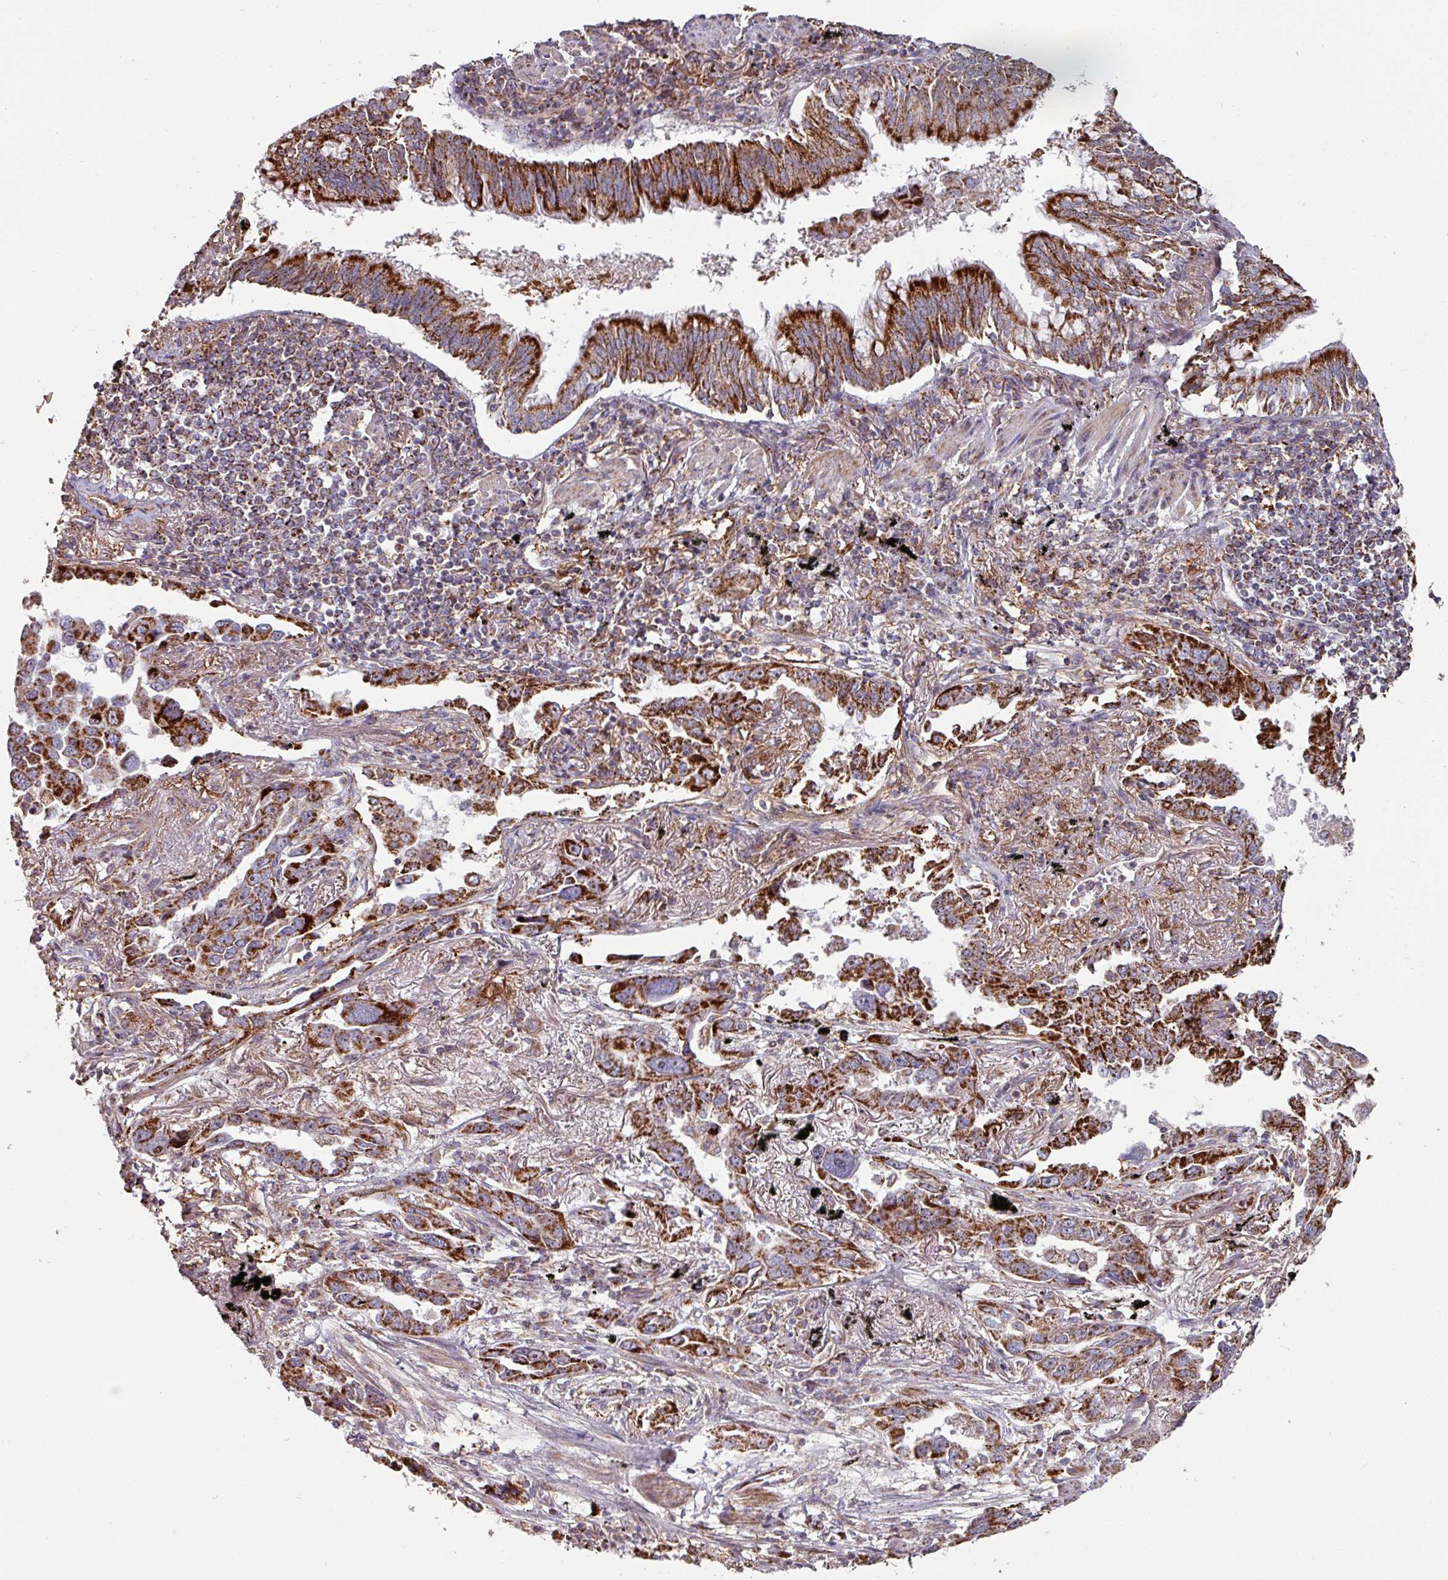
{"staining": {"intensity": "strong", "quantity": ">75%", "location": "cytoplasmic/membranous"}, "tissue": "lung cancer", "cell_type": "Tumor cells", "image_type": "cancer", "snomed": [{"axis": "morphology", "description": "Adenocarcinoma, NOS"}, {"axis": "topography", "description": "Lung"}], "caption": "High-power microscopy captured an IHC photomicrograph of lung cancer, revealing strong cytoplasmic/membranous staining in about >75% of tumor cells.", "gene": "OR2D3", "patient": {"sex": "male", "age": 67}}